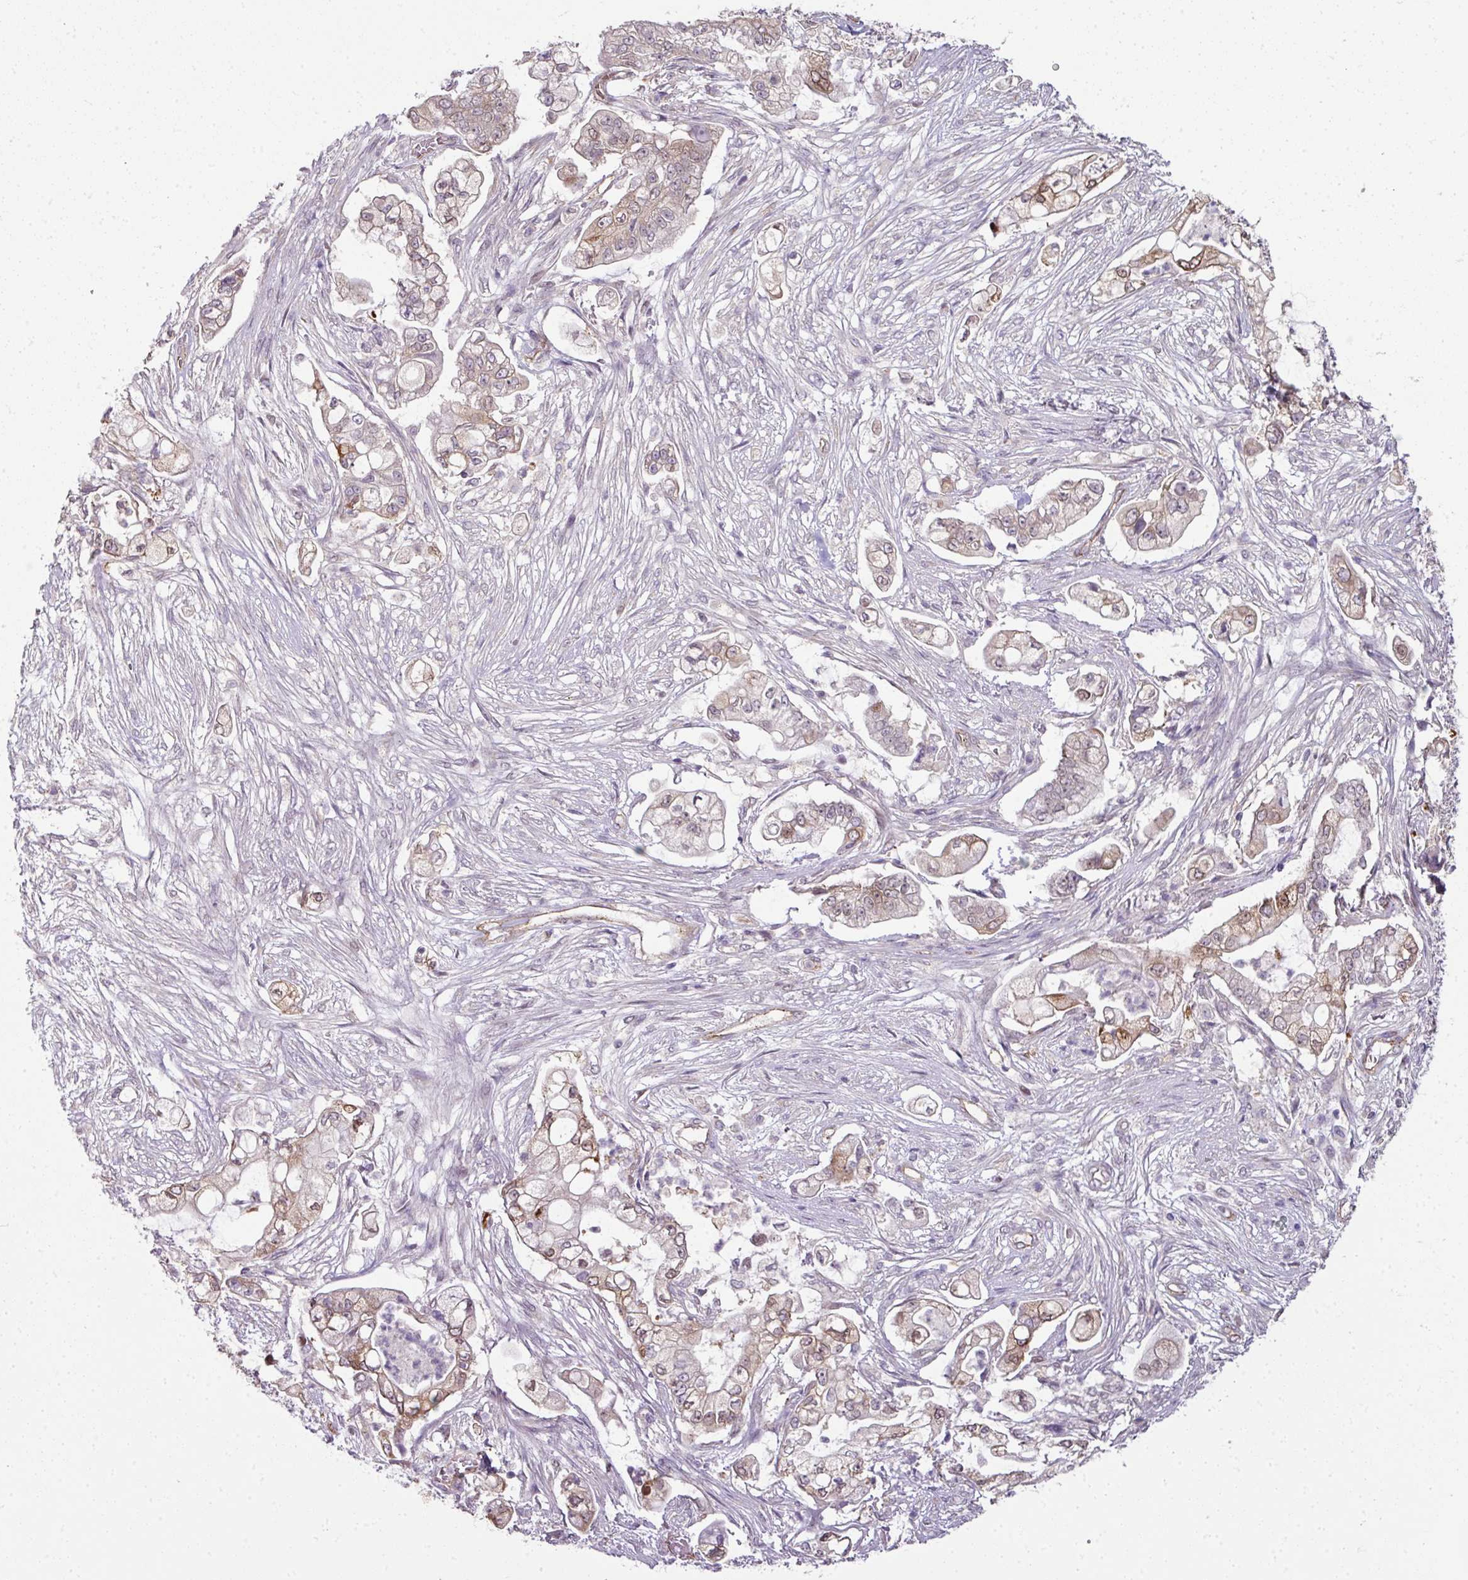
{"staining": {"intensity": "moderate", "quantity": "25%-75%", "location": "cytoplasmic/membranous,nuclear"}, "tissue": "pancreatic cancer", "cell_type": "Tumor cells", "image_type": "cancer", "snomed": [{"axis": "morphology", "description": "Adenocarcinoma, NOS"}, {"axis": "topography", "description": "Pancreas"}], "caption": "Human pancreatic cancer (adenocarcinoma) stained with a brown dye demonstrates moderate cytoplasmic/membranous and nuclear positive staining in approximately 25%-75% of tumor cells.", "gene": "C19orf33", "patient": {"sex": "female", "age": 69}}